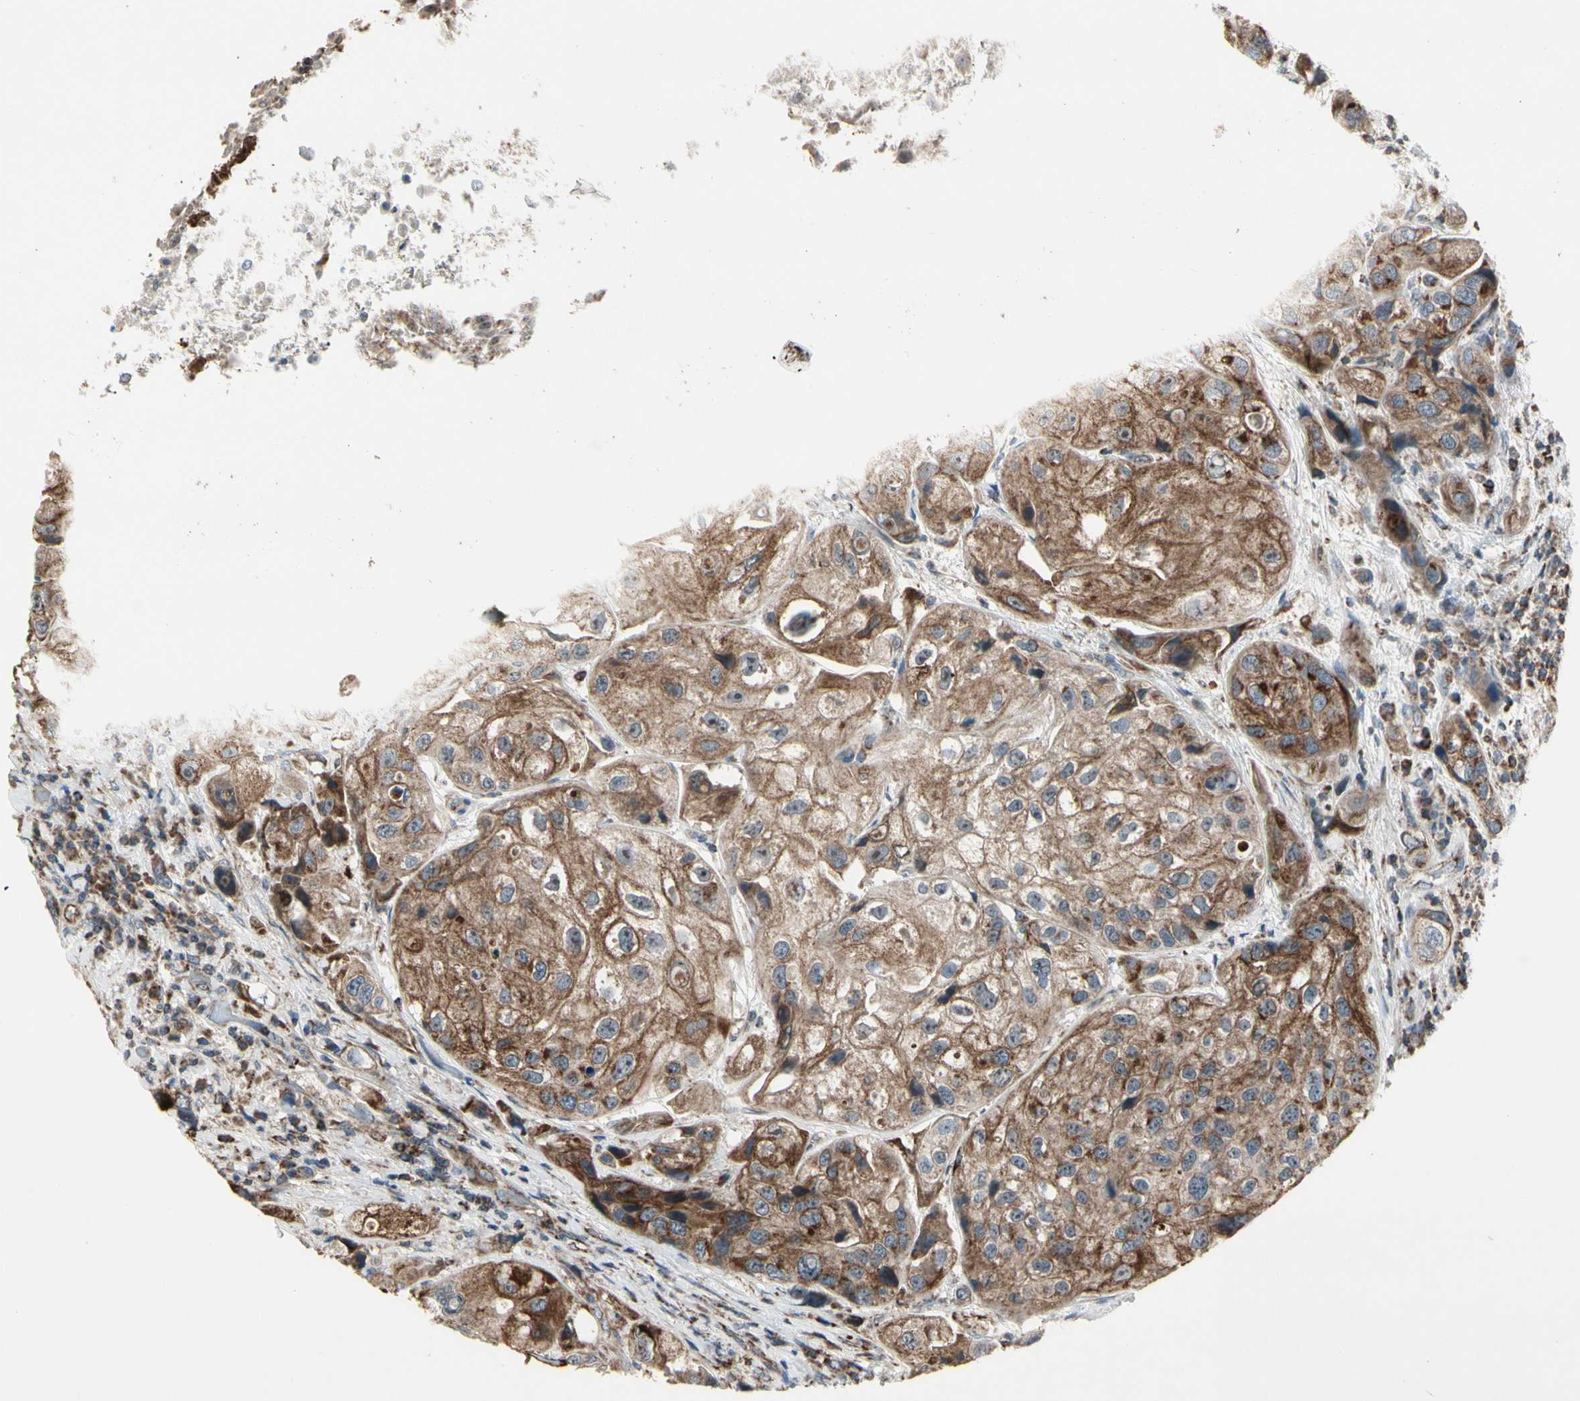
{"staining": {"intensity": "moderate", "quantity": ">75%", "location": "cytoplasmic/membranous"}, "tissue": "urothelial cancer", "cell_type": "Tumor cells", "image_type": "cancer", "snomed": [{"axis": "morphology", "description": "Urothelial carcinoma, High grade"}, {"axis": "topography", "description": "Urinary bladder"}], "caption": "Immunohistochemical staining of high-grade urothelial carcinoma displays moderate cytoplasmic/membranous protein expression in approximately >75% of tumor cells. (DAB (3,3'-diaminobenzidine) = brown stain, brightfield microscopy at high magnification).", "gene": "CPT1A", "patient": {"sex": "female", "age": 64}}